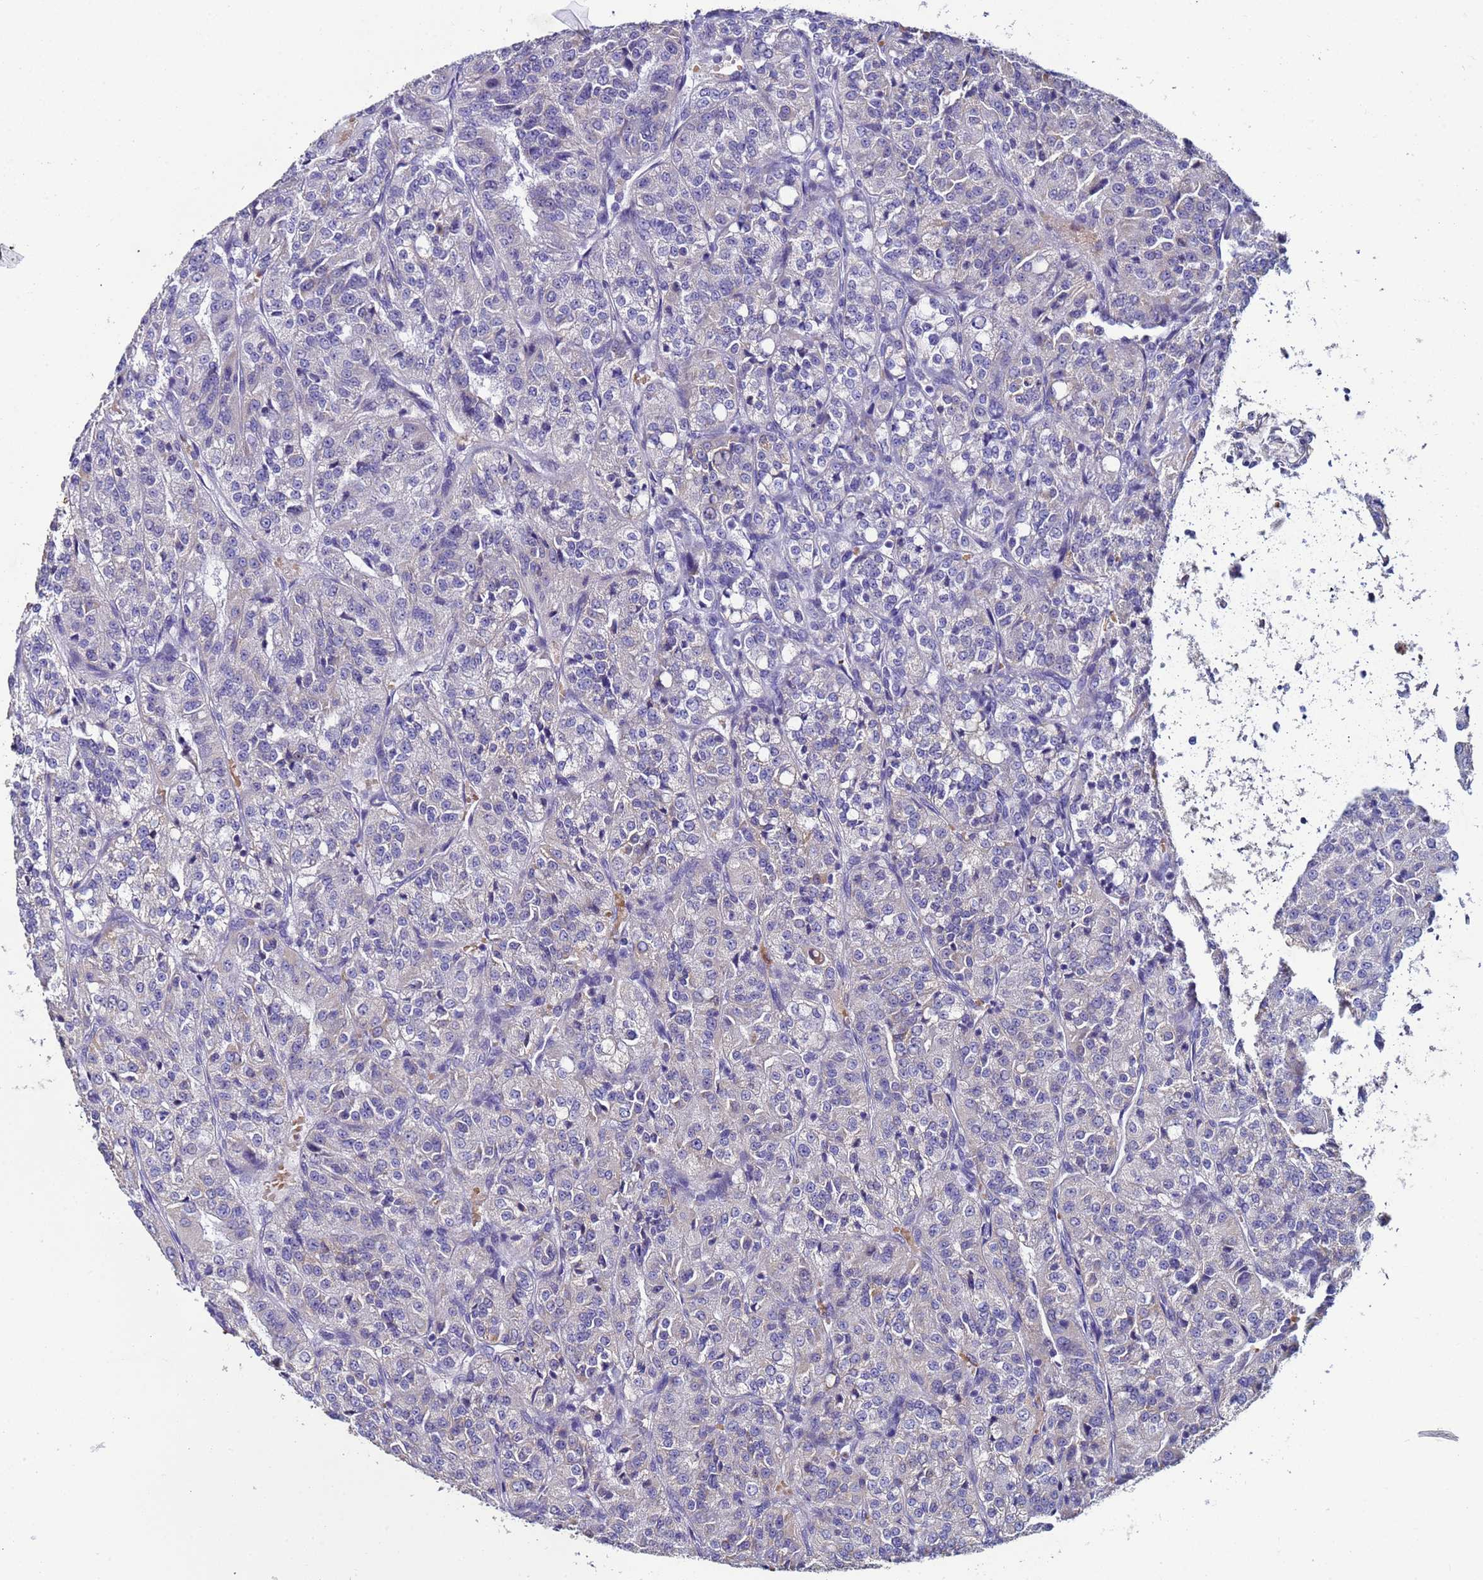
{"staining": {"intensity": "negative", "quantity": "none", "location": "none"}, "tissue": "renal cancer", "cell_type": "Tumor cells", "image_type": "cancer", "snomed": [{"axis": "morphology", "description": "Adenocarcinoma, NOS"}, {"axis": "topography", "description": "Kidney"}], "caption": "The image reveals no significant positivity in tumor cells of renal cancer (adenocarcinoma).", "gene": "CLHC1", "patient": {"sex": "female", "age": 63}}